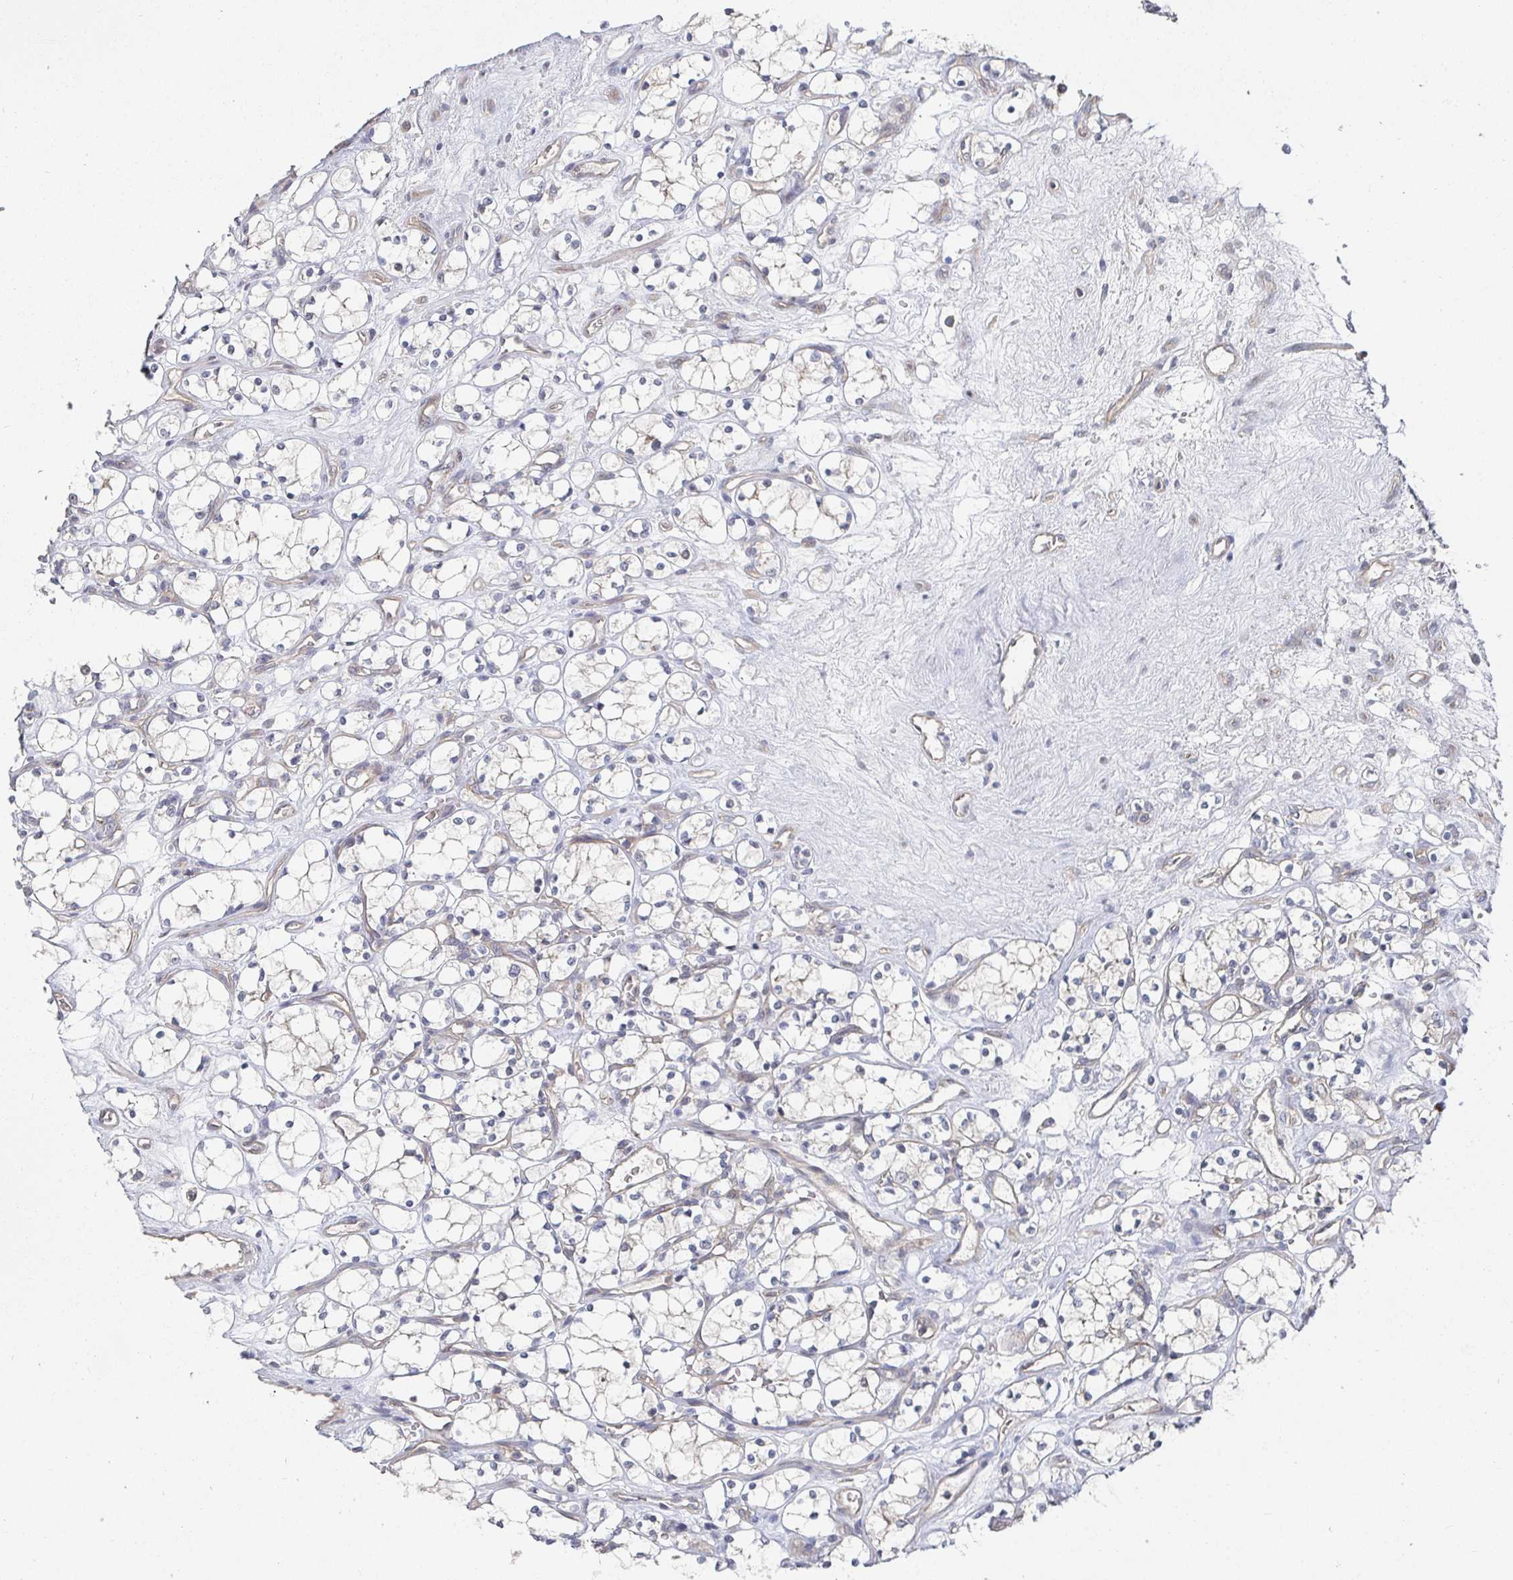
{"staining": {"intensity": "moderate", "quantity": "<25%", "location": "cytoplasmic/membranous"}, "tissue": "renal cancer", "cell_type": "Tumor cells", "image_type": "cancer", "snomed": [{"axis": "morphology", "description": "Adenocarcinoma, NOS"}, {"axis": "topography", "description": "Kidney"}], "caption": "Immunohistochemistry (IHC) staining of adenocarcinoma (renal), which demonstrates low levels of moderate cytoplasmic/membranous staining in approximately <25% of tumor cells indicating moderate cytoplasmic/membranous protein staining. The staining was performed using DAB (3,3'-diaminobenzidine) (brown) for protein detection and nuclei were counterstained in hematoxylin (blue).", "gene": "MEIS1", "patient": {"sex": "female", "age": 69}}